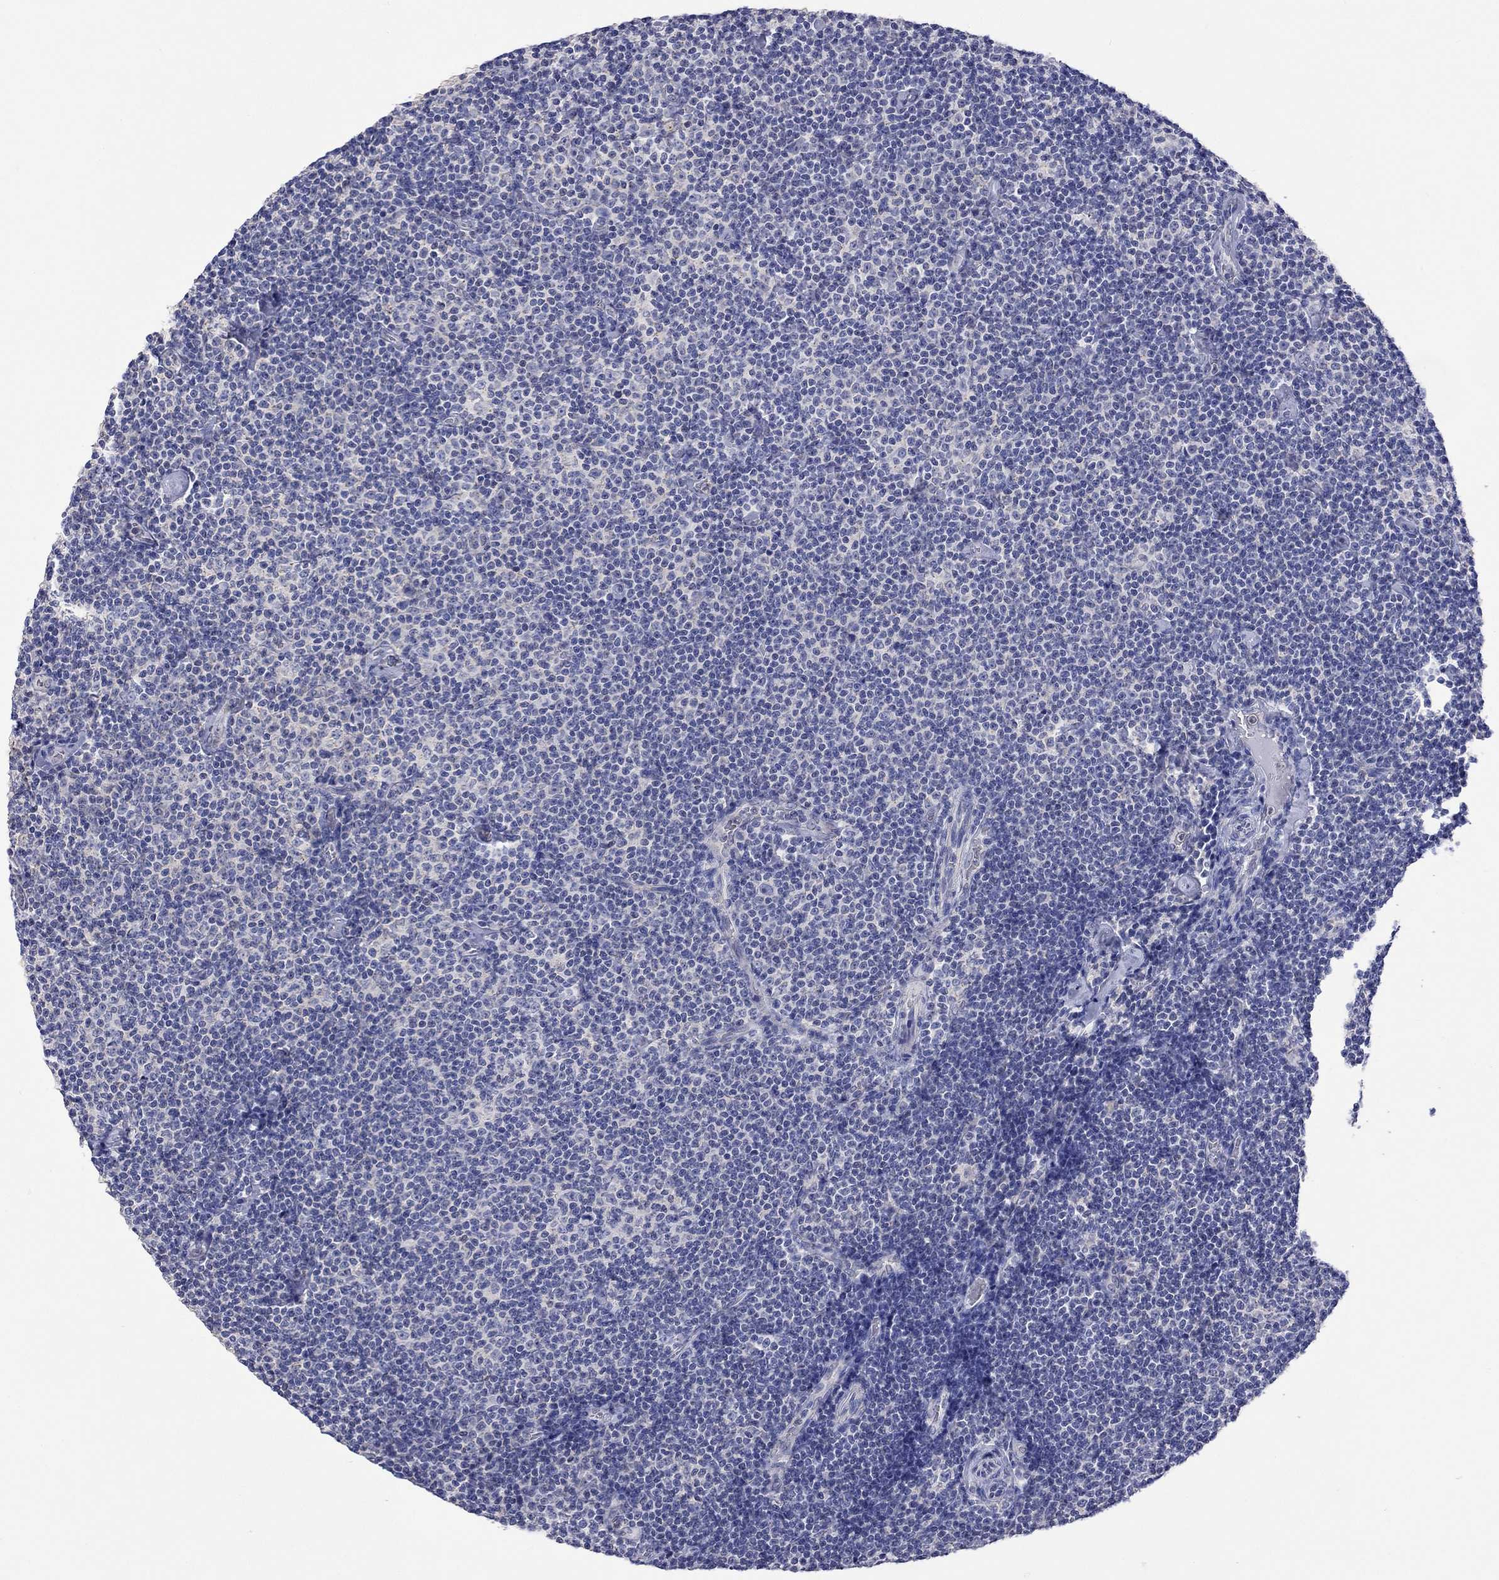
{"staining": {"intensity": "negative", "quantity": "none", "location": "none"}, "tissue": "lymphoma", "cell_type": "Tumor cells", "image_type": "cancer", "snomed": [{"axis": "morphology", "description": "Malignant lymphoma, non-Hodgkin's type, Low grade"}, {"axis": "topography", "description": "Lymph node"}], "caption": "Micrograph shows no significant protein staining in tumor cells of lymphoma.", "gene": "LRFN4", "patient": {"sex": "male", "age": 81}}